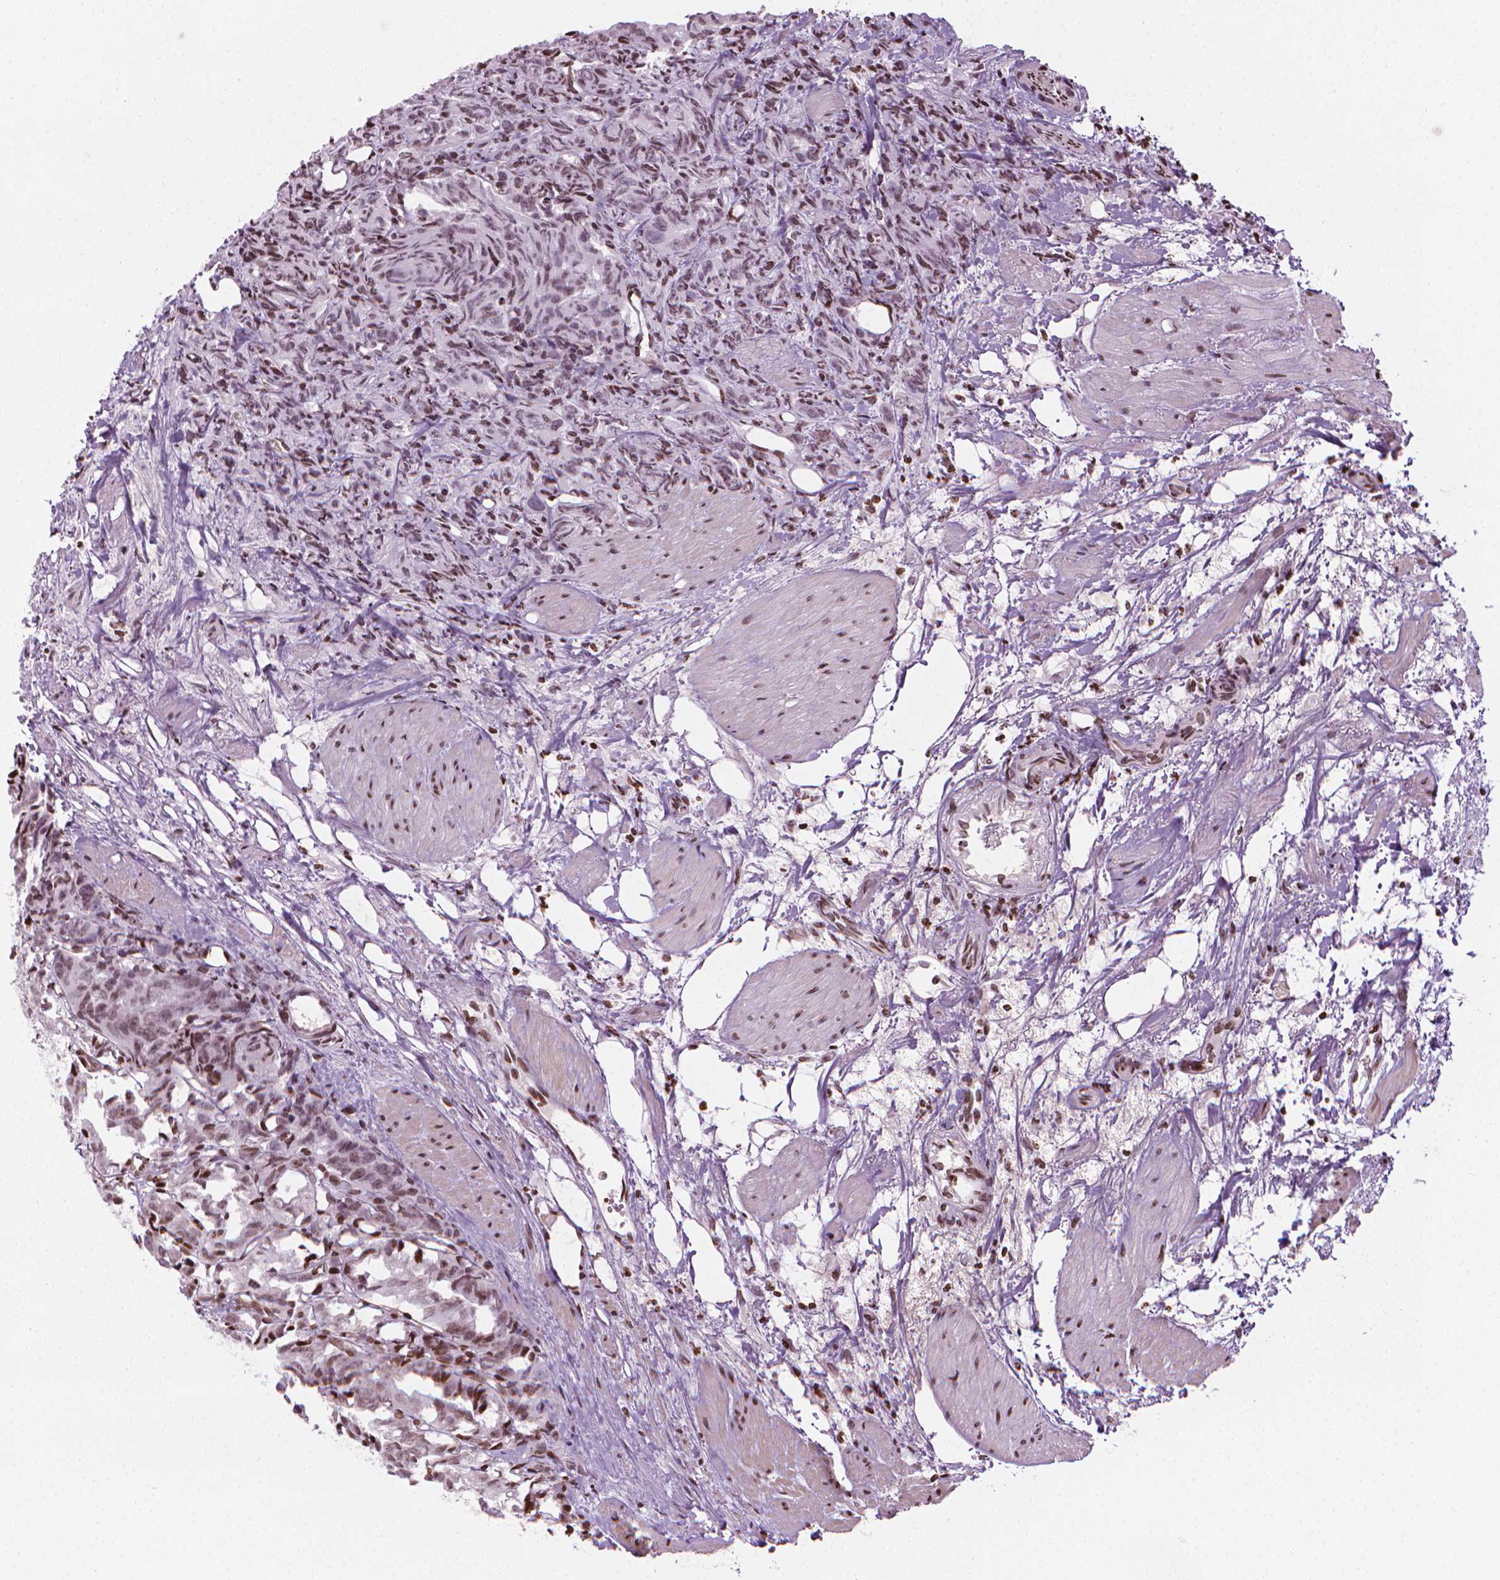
{"staining": {"intensity": "moderate", "quantity": "25%-75%", "location": "nuclear"}, "tissue": "prostate cancer", "cell_type": "Tumor cells", "image_type": "cancer", "snomed": [{"axis": "morphology", "description": "Adenocarcinoma, High grade"}, {"axis": "topography", "description": "Prostate"}], "caption": "Immunohistochemical staining of prostate high-grade adenocarcinoma displays medium levels of moderate nuclear expression in about 25%-75% of tumor cells.", "gene": "PIP4K2A", "patient": {"sex": "male", "age": 53}}